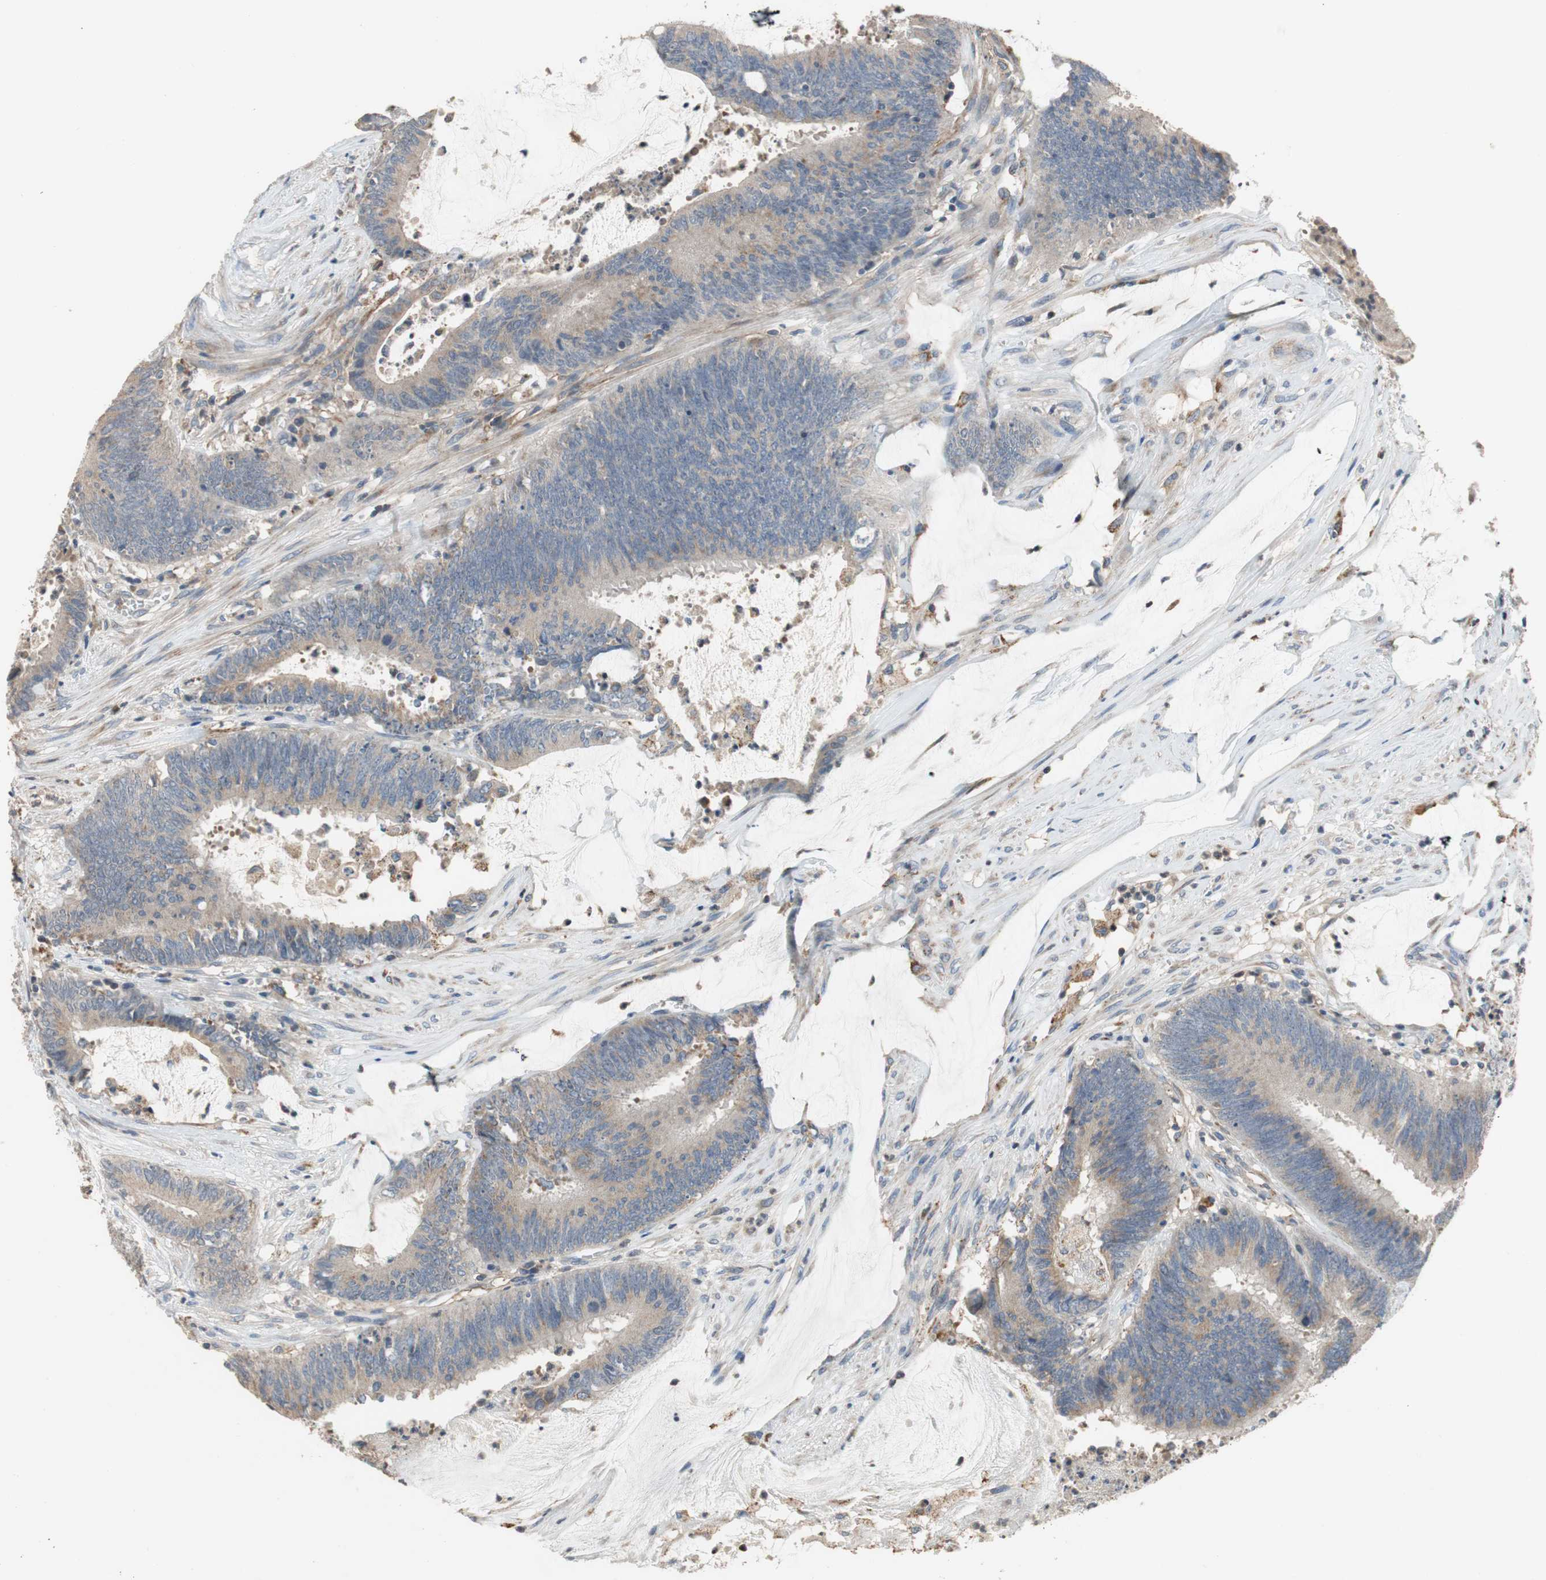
{"staining": {"intensity": "weak", "quantity": "25%-75%", "location": "cytoplasmic/membranous"}, "tissue": "colorectal cancer", "cell_type": "Tumor cells", "image_type": "cancer", "snomed": [{"axis": "morphology", "description": "Adenocarcinoma, NOS"}, {"axis": "topography", "description": "Rectum"}], "caption": "Immunohistochemistry of colorectal cancer exhibits low levels of weak cytoplasmic/membranous expression in approximately 25%-75% of tumor cells.", "gene": "ALPL", "patient": {"sex": "female", "age": 66}}